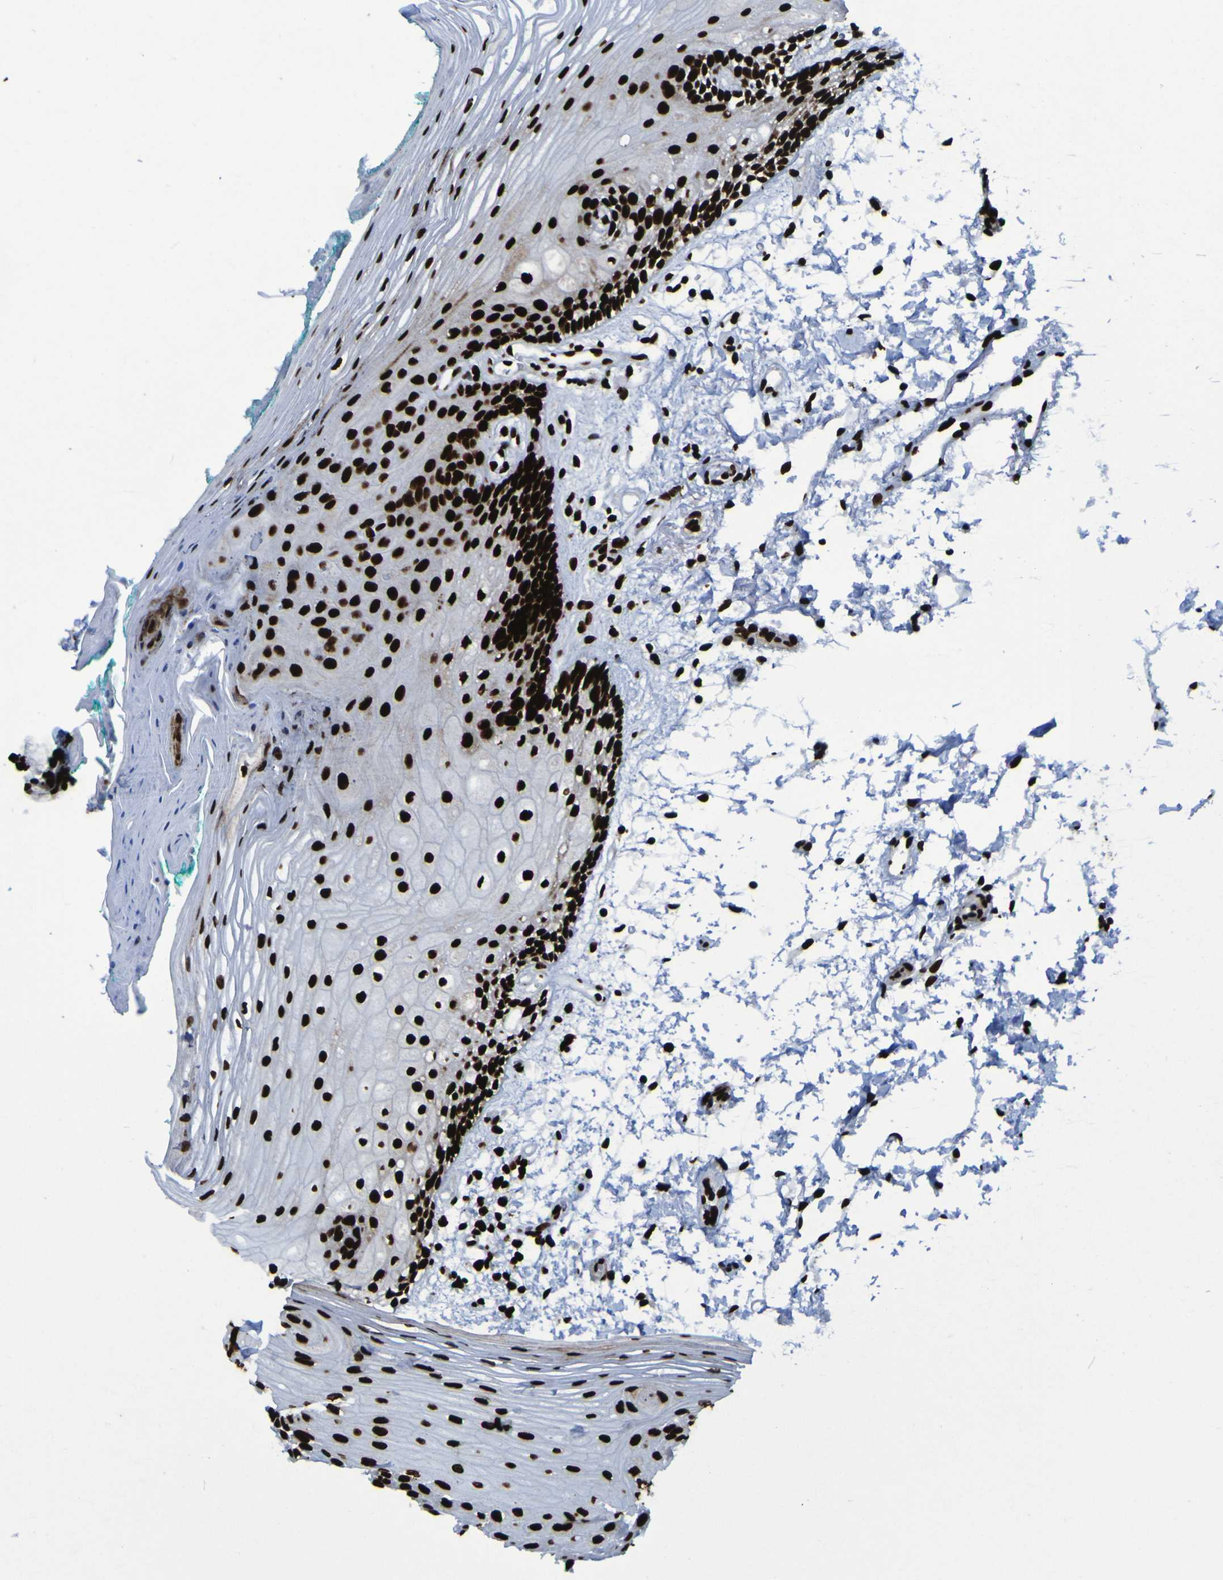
{"staining": {"intensity": "strong", "quantity": ">75%", "location": "nuclear"}, "tissue": "oral mucosa", "cell_type": "Squamous epithelial cells", "image_type": "normal", "snomed": [{"axis": "morphology", "description": "Normal tissue, NOS"}, {"axis": "topography", "description": "Skeletal muscle"}, {"axis": "topography", "description": "Oral tissue"}, {"axis": "topography", "description": "Peripheral nerve tissue"}], "caption": "Oral mucosa stained for a protein demonstrates strong nuclear positivity in squamous epithelial cells. (IHC, brightfield microscopy, high magnification).", "gene": "NPM1", "patient": {"sex": "female", "age": 84}}